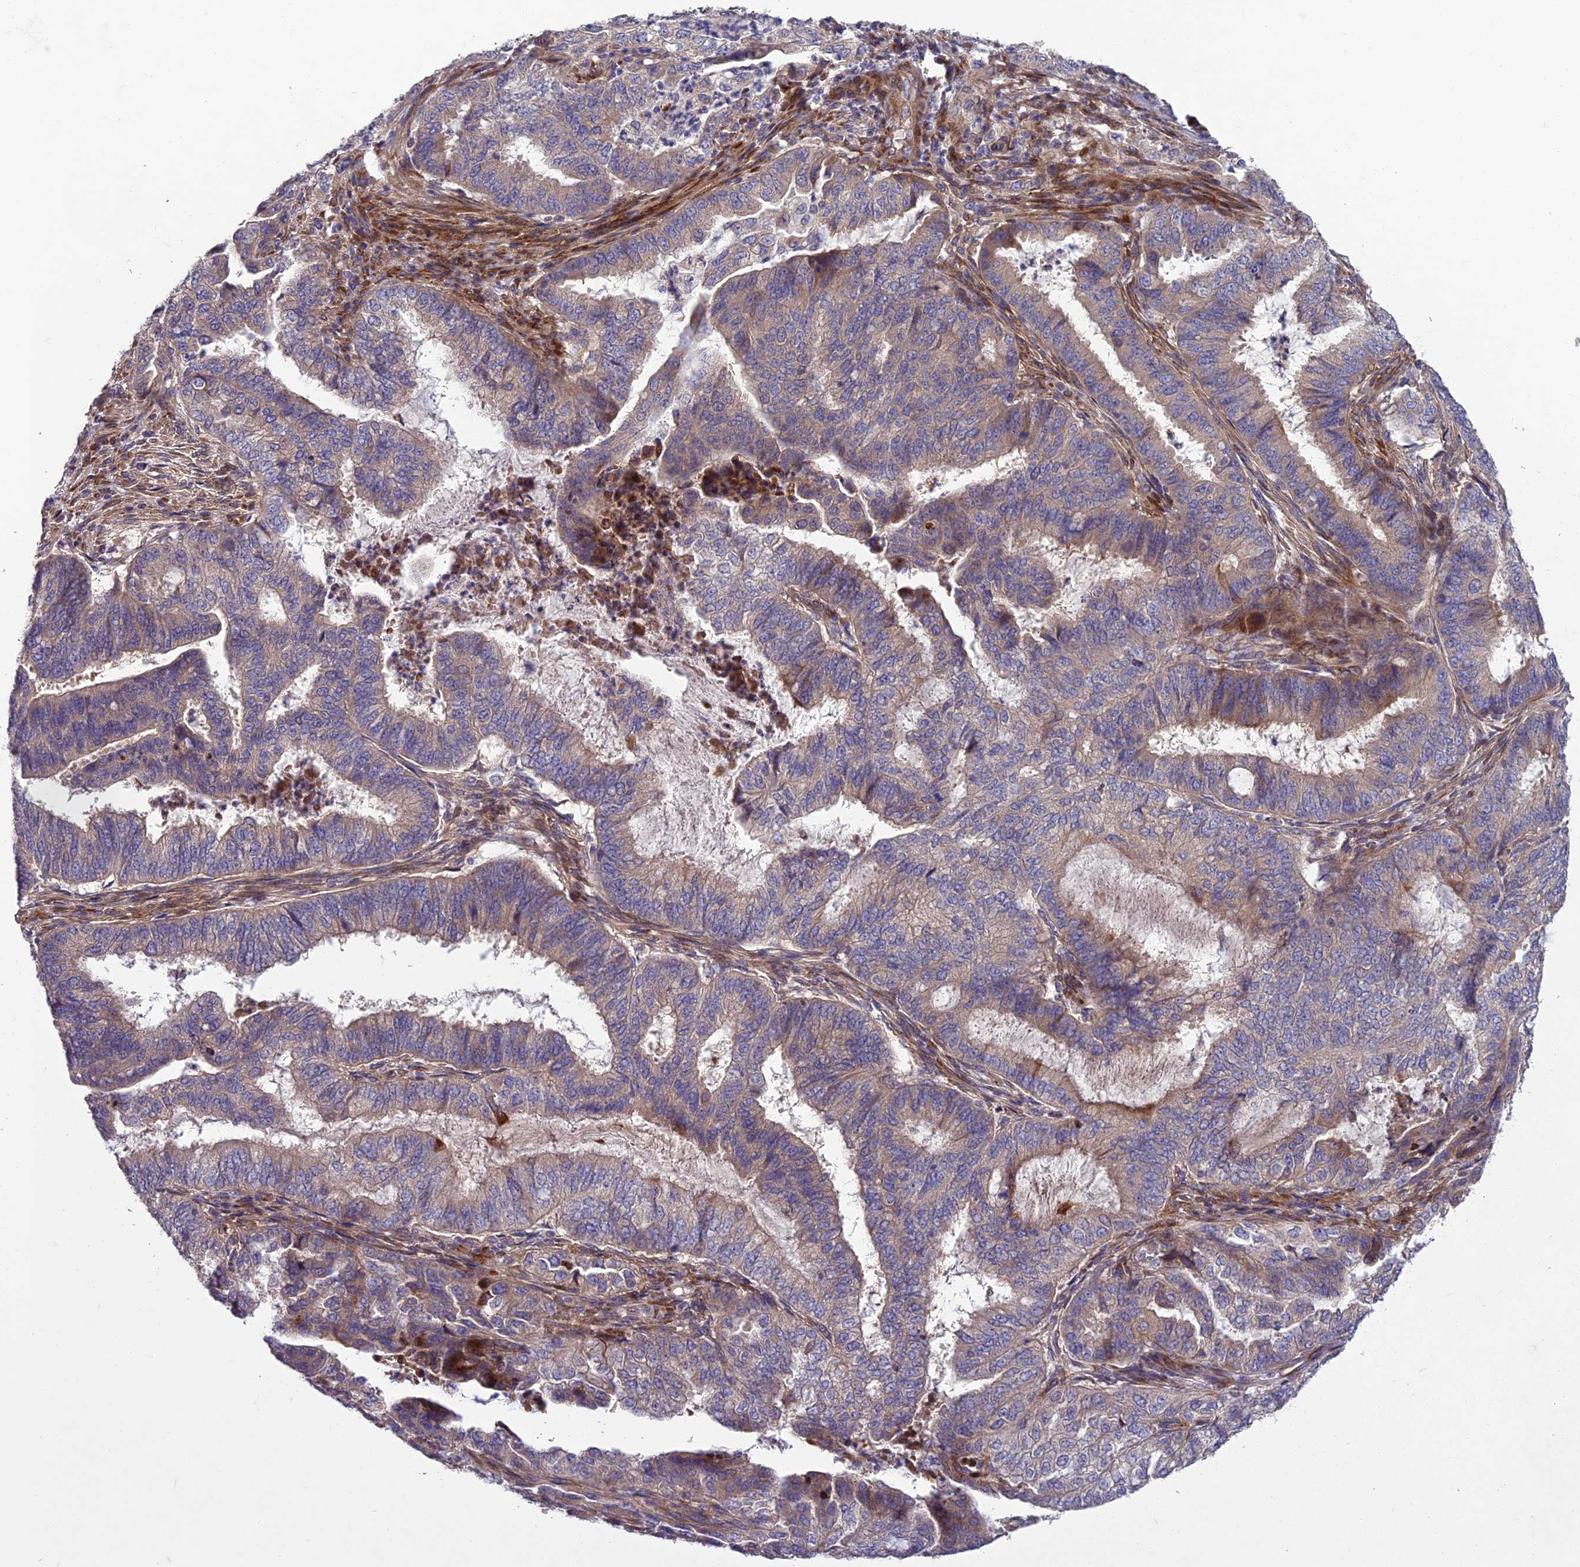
{"staining": {"intensity": "weak", "quantity": "25%-75%", "location": "cytoplasmic/membranous"}, "tissue": "endometrial cancer", "cell_type": "Tumor cells", "image_type": "cancer", "snomed": [{"axis": "morphology", "description": "Adenocarcinoma, NOS"}, {"axis": "topography", "description": "Endometrium"}], "caption": "Immunohistochemical staining of human endometrial cancer shows weak cytoplasmic/membranous protein positivity in about 25%-75% of tumor cells.", "gene": "ADIPOR2", "patient": {"sex": "female", "age": 51}}